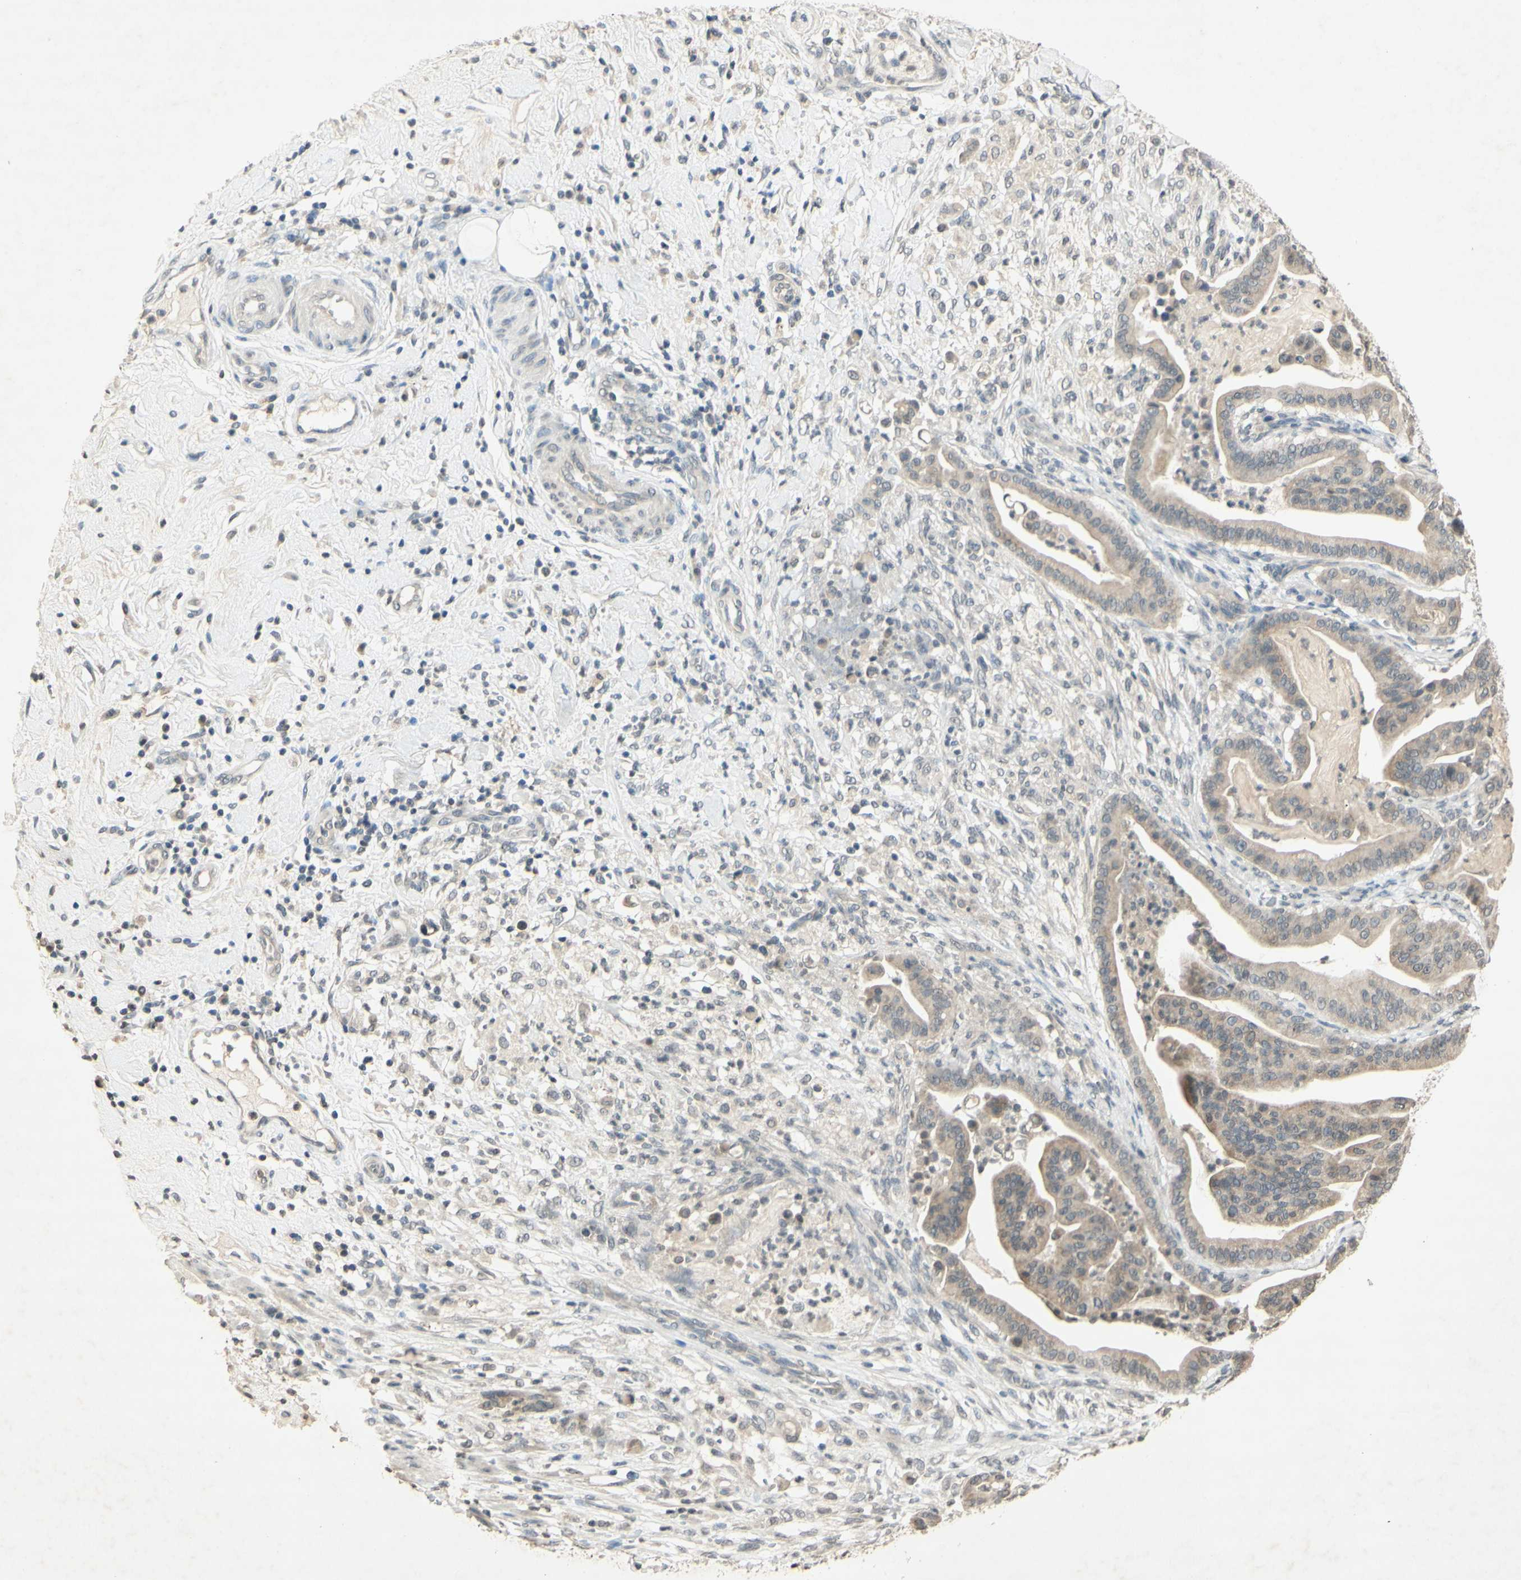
{"staining": {"intensity": "weak", "quantity": ">75%", "location": "cytoplasmic/membranous"}, "tissue": "pancreatic cancer", "cell_type": "Tumor cells", "image_type": "cancer", "snomed": [{"axis": "morphology", "description": "Adenocarcinoma, NOS"}, {"axis": "topography", "description": "Pancreas"}], "caption": "A micrograph of human adenocarcinoma (pancreatic) stained for a protein reveals weak cytoplasmic/membranous brown staining in tumor cells.", "gene": "GLI1", "patient": {"sex": "male", "age": 63}}